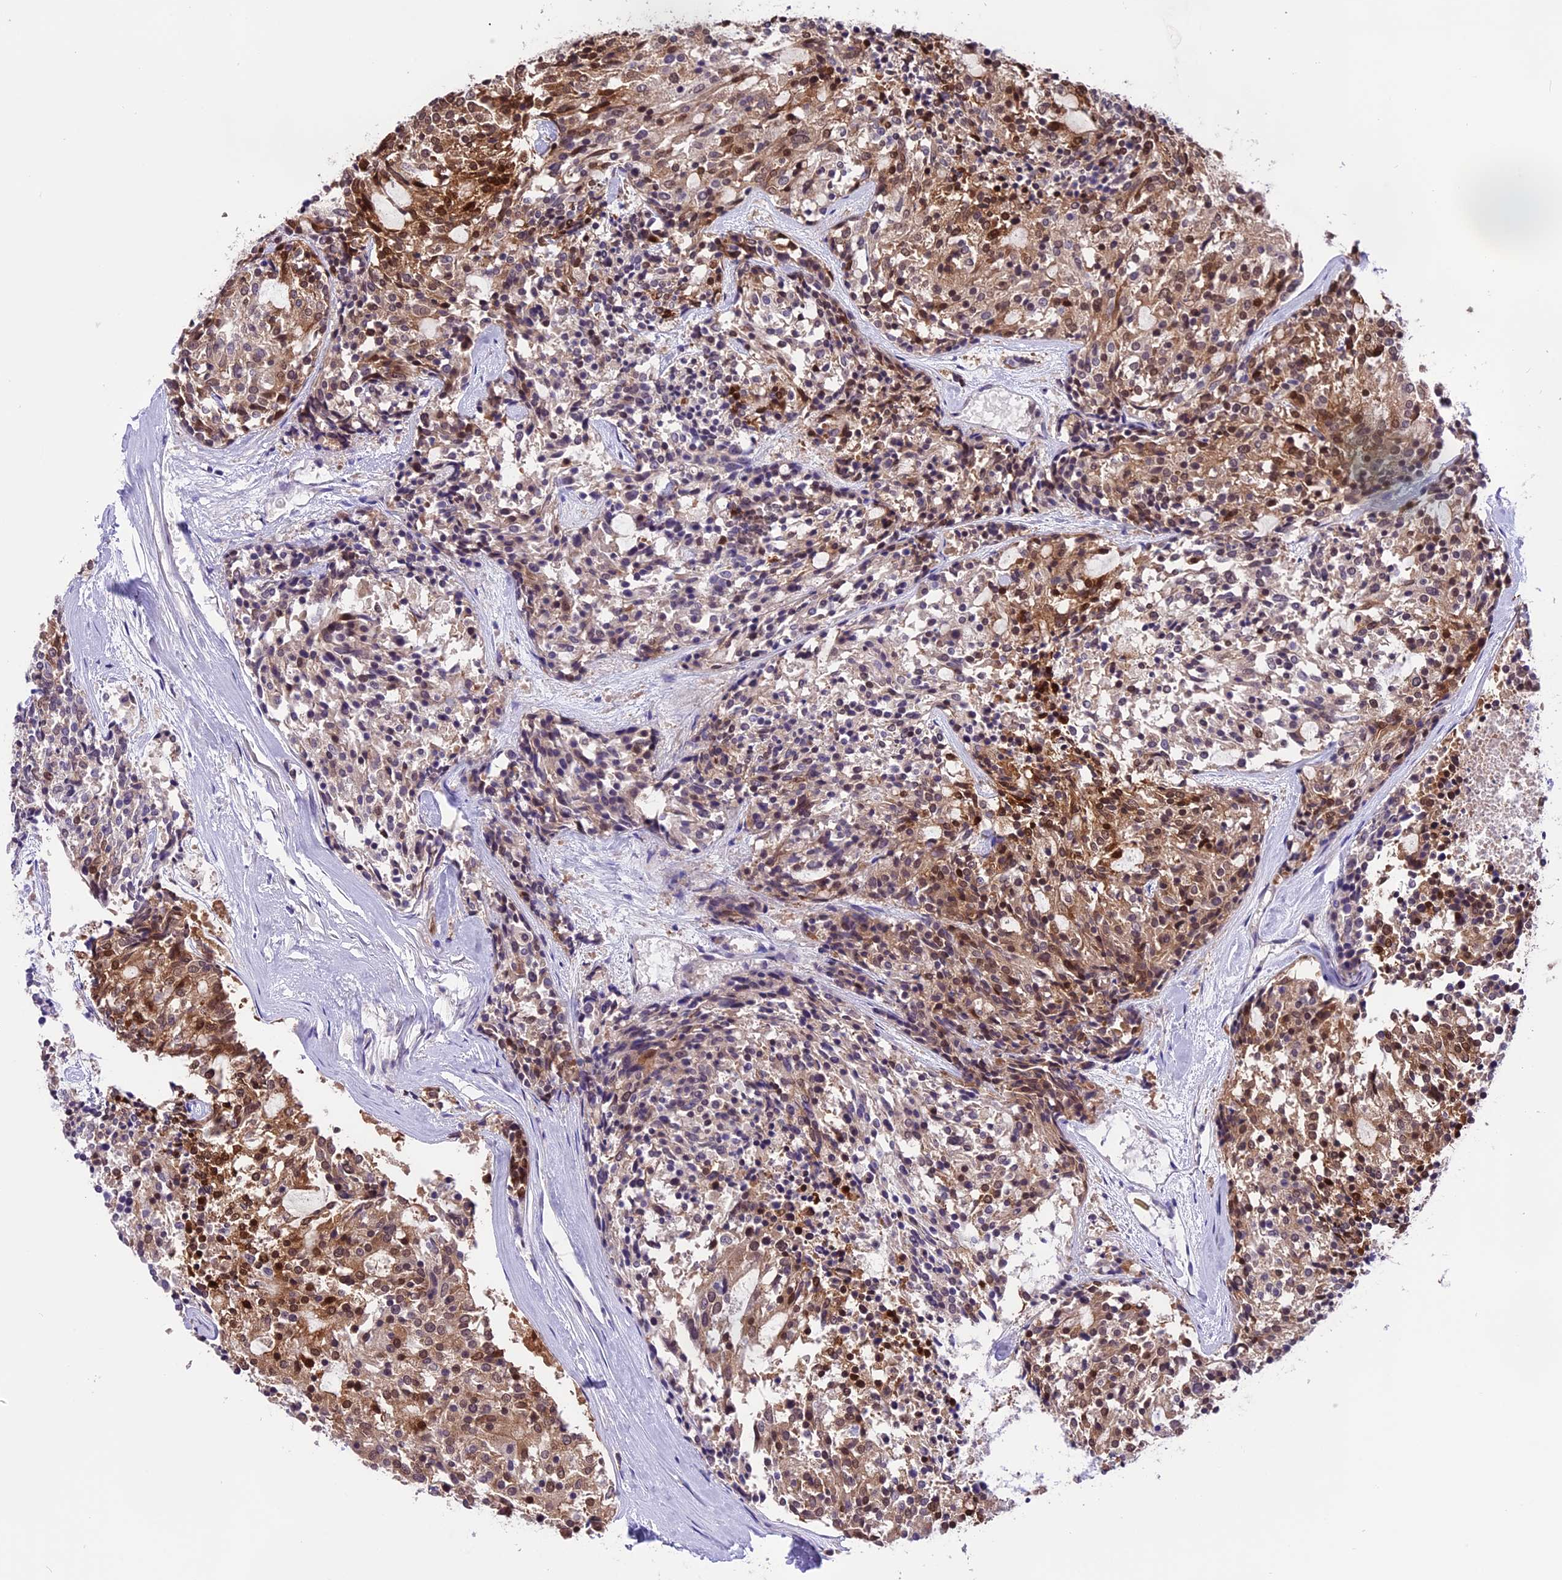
{"staining": {"intensity": "moderate", "quantity": ">75%", "location": "cytoplasmic/membranous,nuclear"}, "tissue": "carcinoid", "cell_type": "Tumor cells", "image_type": "cancer", "snomed": [{"axis": "morphology", "description": "Carcinoid, malignant, NOS"}, {"axis": "topography", "description": "Pancreas"}], "caption": "Immunohistochemistry (IHC) (DAB (3,3'-diaminobenzidine)) staining of human carcinoid displays moderate cytoplasmic/membranous and nuclear protein expression in about >75% of tumor cells.", "gene": "PRR15", "patient": {"sex": "female", "age": 54}}